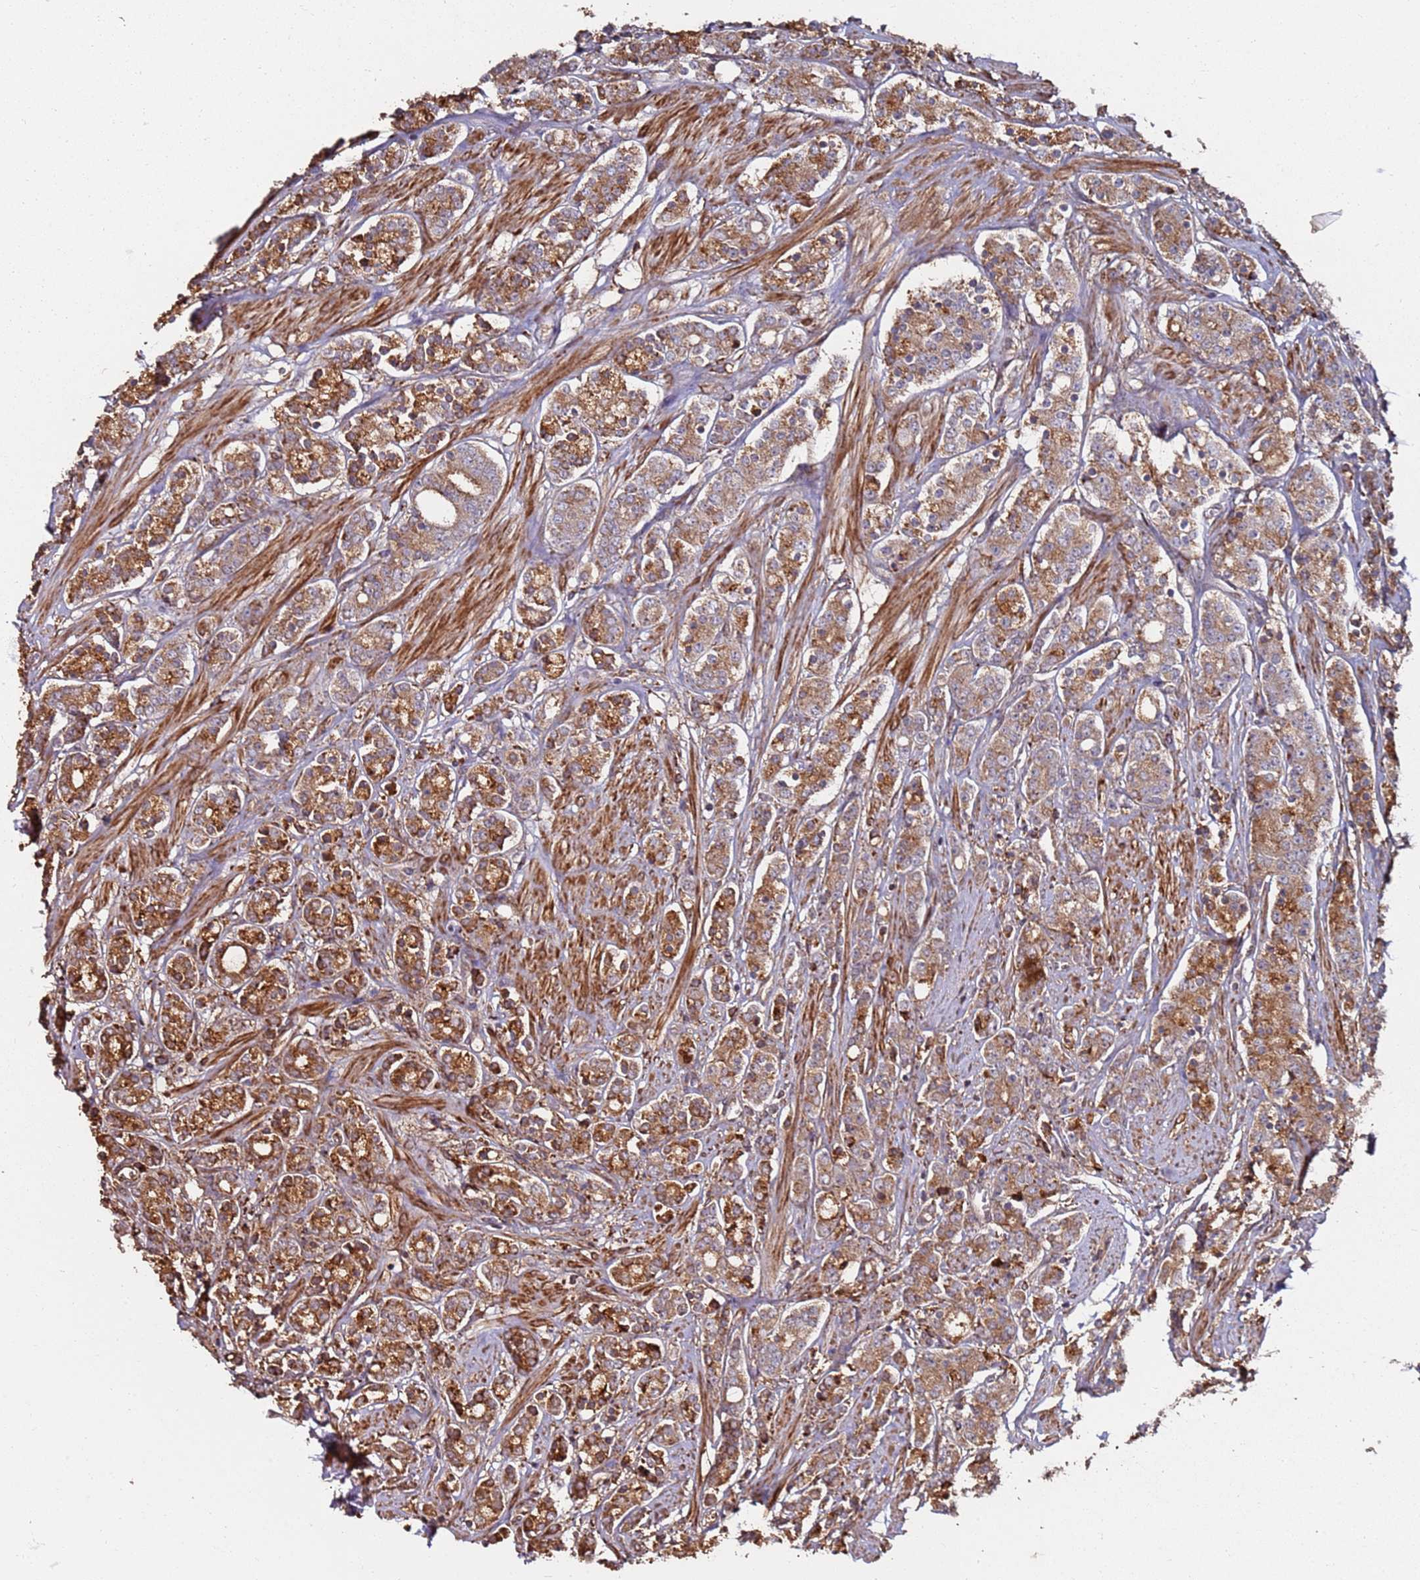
{"staining": {"intensity": "strong", "quantity": ">75%", "location": "cytoplasmic/membranous"}, "tissue": "prostate cancer", "cell_type": "Tumor cells", "image_type": "cancer", "snomed": [{"axis": "morphology", "description": "Adenocarcinoma, High grade"}, {"axis": "topography", "description": "Prostate"}], "caption": "Protein staining reveals strong cytoplasmic/membranous positivity in approximately >75% of tumor cells in prostate cancer (adenocarcinoma (high-grade)). The staining is performed using DAB (3,3'-diaminobenzidine) brown chromogen to label protein expression. The nuclei are counter-stained blue using hematoxylin.", "gene": "LACC1", "patient": {"sex": "male", "age": 62}}